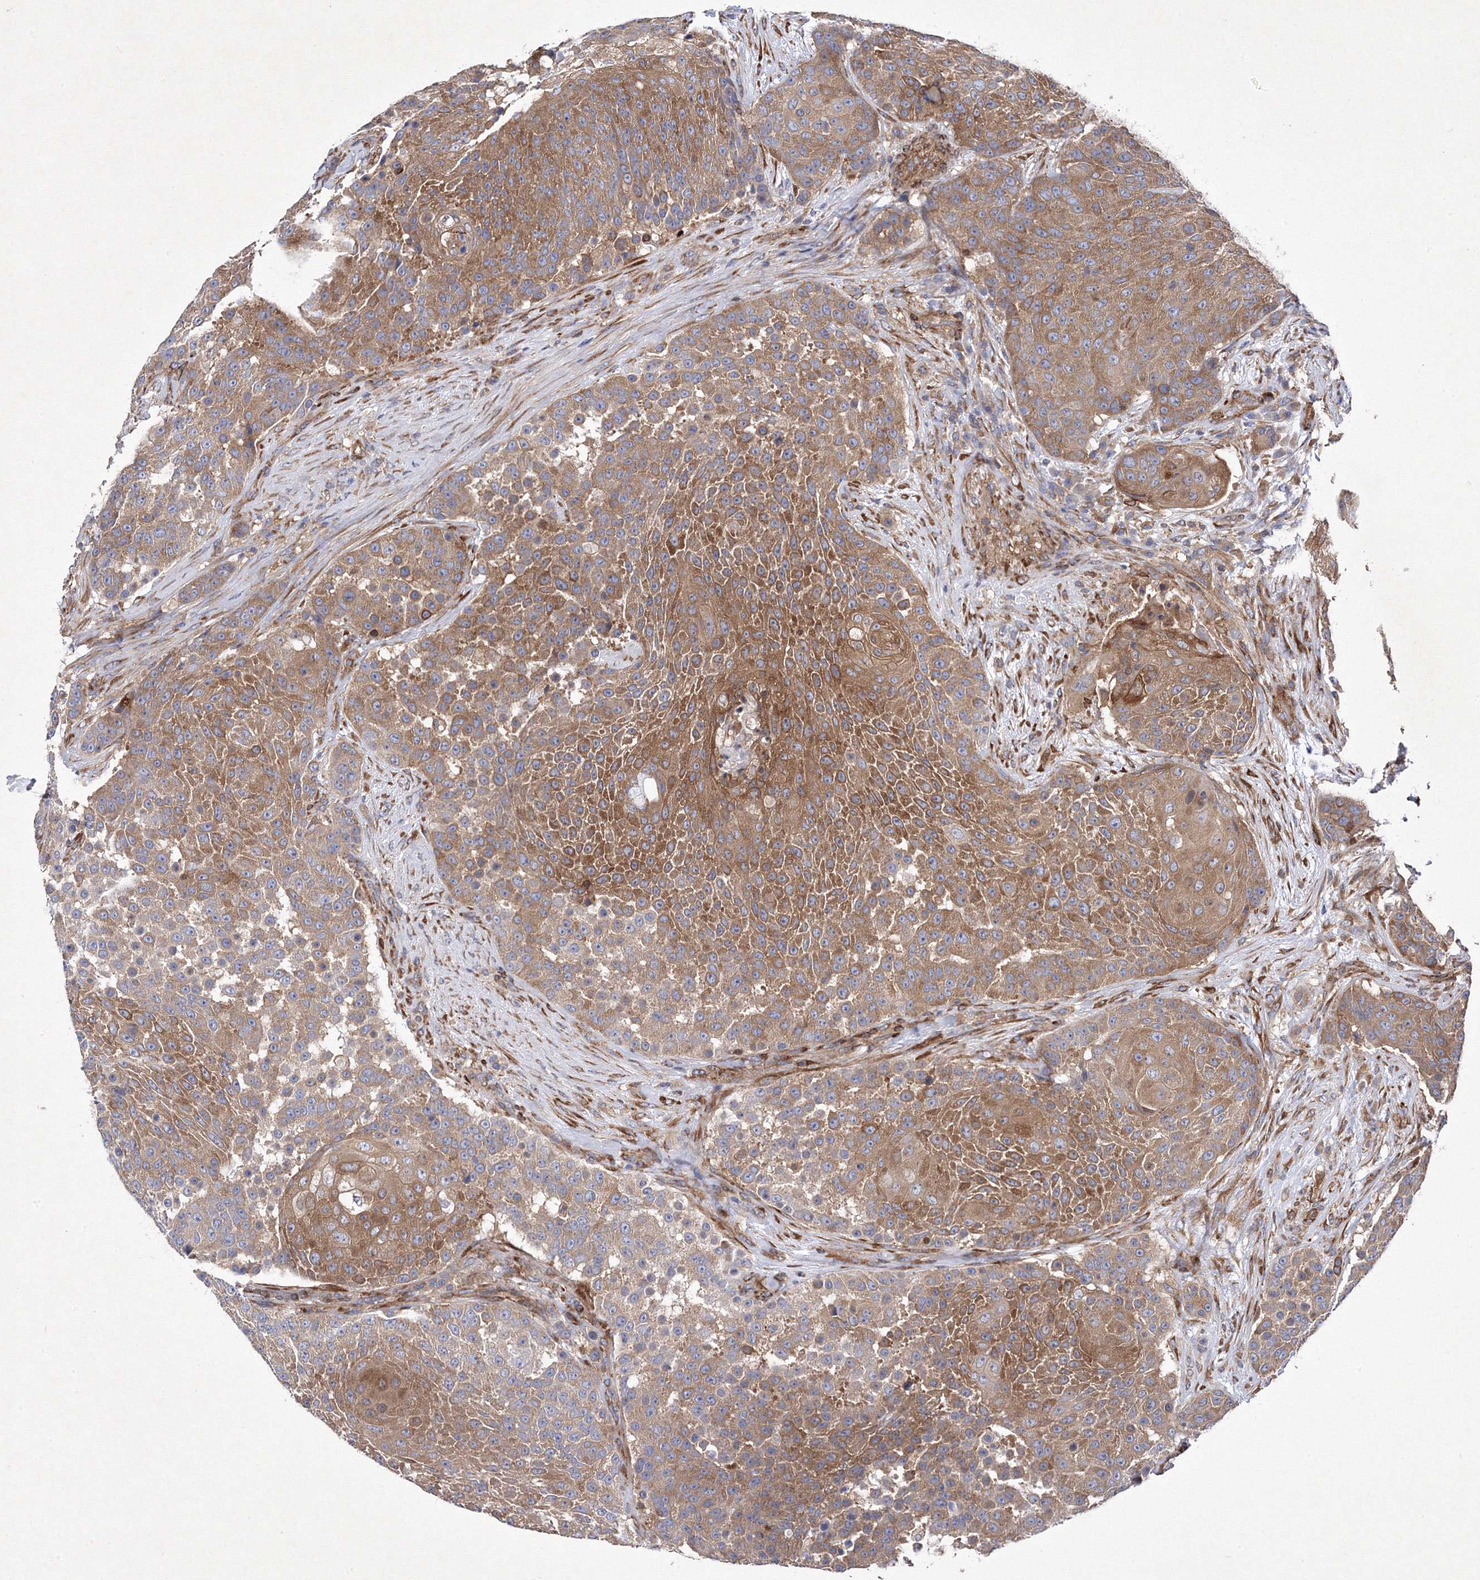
{"staining": {"intensity": "moderate", "quantity": ">75%", "location": "cytoplasmic/membranous"}, "tissue": "urothelial cancer", "cell_type": "Tumor cells", "image_type": "cancer", "snomed": [{"axis": "morphology", "description": "Urothelial carcinoma, High grade"}, {"axis": "topography", "description": "Urinary bladder"}], "caption": "A high-resolution image shows immunohistochemistry (IHC) staining of urothelial cancer, which displays moderate cytoplasmic/membranous staining in approximately >75% of tumor cells. (brown staining indicates protein expression, while blue staining denotes nuclei).", "gene": "SNX18", "patient": {"sex": "female", "age": 63}}